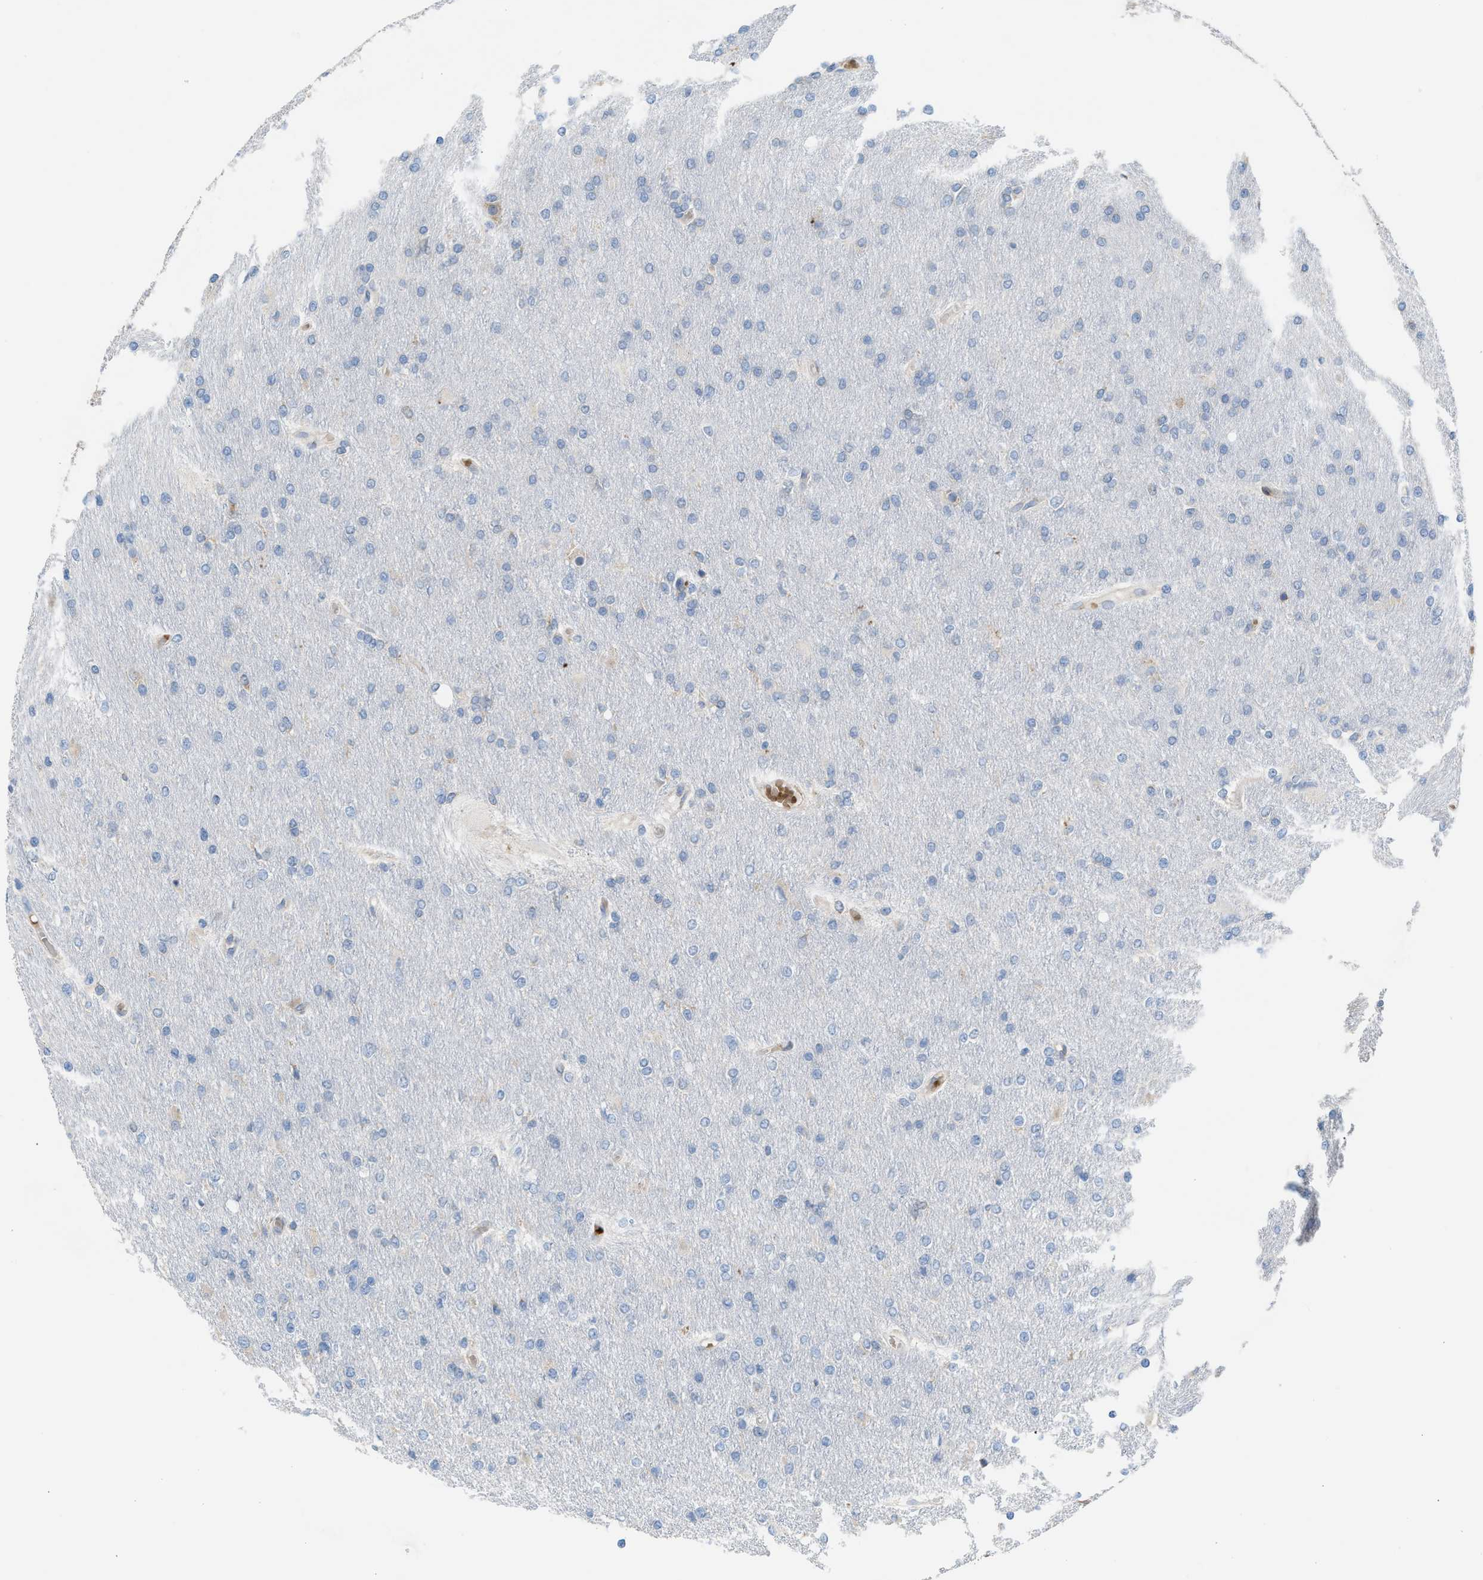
{"staining": {"intensity": "negative", "quantity": "none", "location": "none"}, "tissue": "glioma", "cell_type": "Tumor cells", "image_type": "cancer", "snomed": [{"axis": "morphology", "description": "Glioma, malignant, High grade"}, {"axis": "topography", "description": "Cerebral cortex"}], "caption": "Immunohistochemistry photomicrograph of human malignant glioma (high-grade) stained for a protein (brown), which demonstrates no positivity in tumor cells.", "gene": "CA3", "patient": {"sex": "female", "age": 36}}